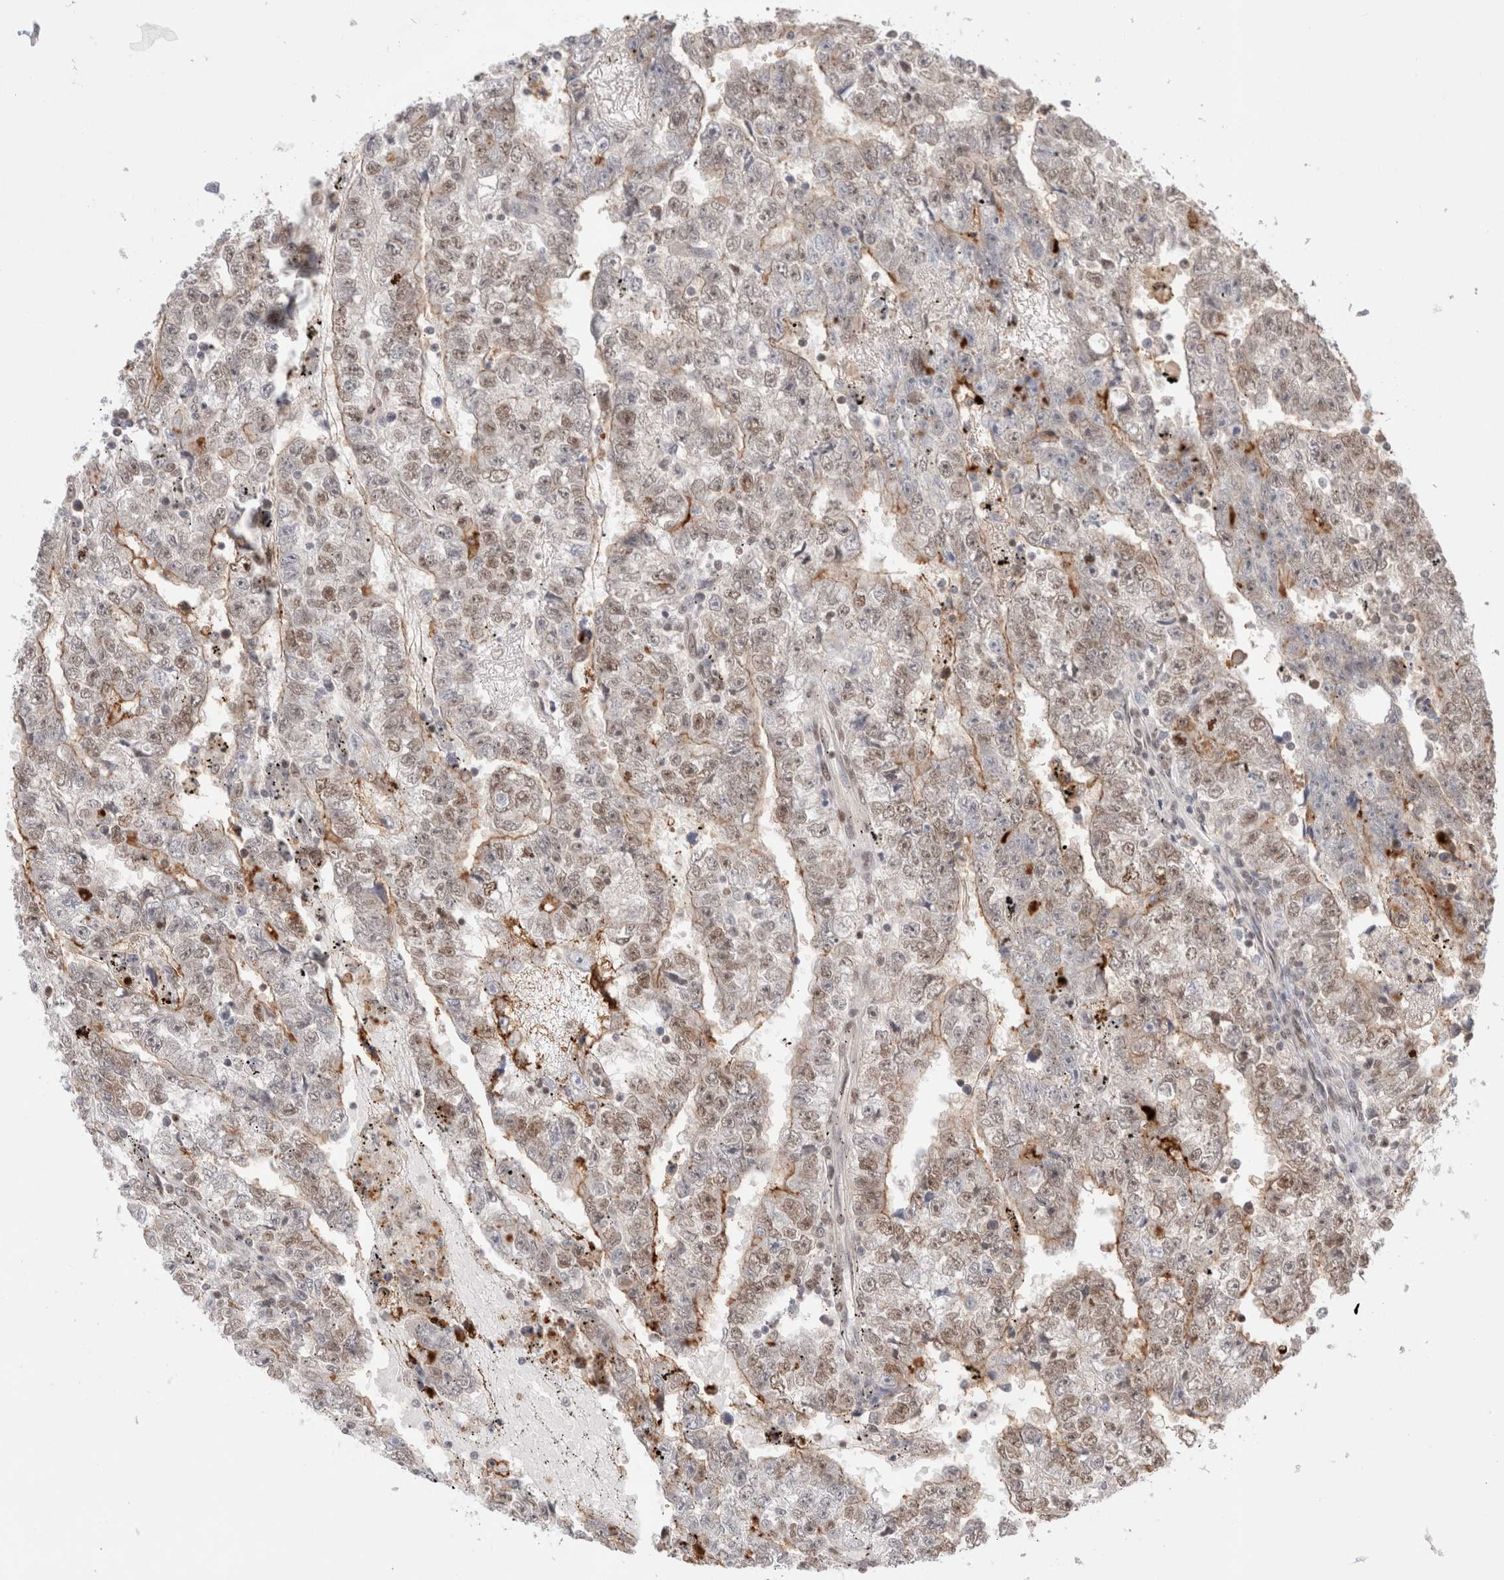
{"staining": {"intensity": "weak", "quantity": "25%-75%", "location": "nuclear"}, "tissue": "testis cancer", "cell_type": "Tumor cells", "image_type": "cancer", "snomed": [{"axis": "morphology", "description": "Carcinoma, Embryonal, NOS"}, {"axis": "topography", "description": "Testis"}], "caption": "Brown immunohistochemical staining in human testis cancer demonstrates weak nuclear positivity in about 25%-75% of tumor cells.", "gene": "GATAD2A", "patient": {"sex": "male", "age": 25}}